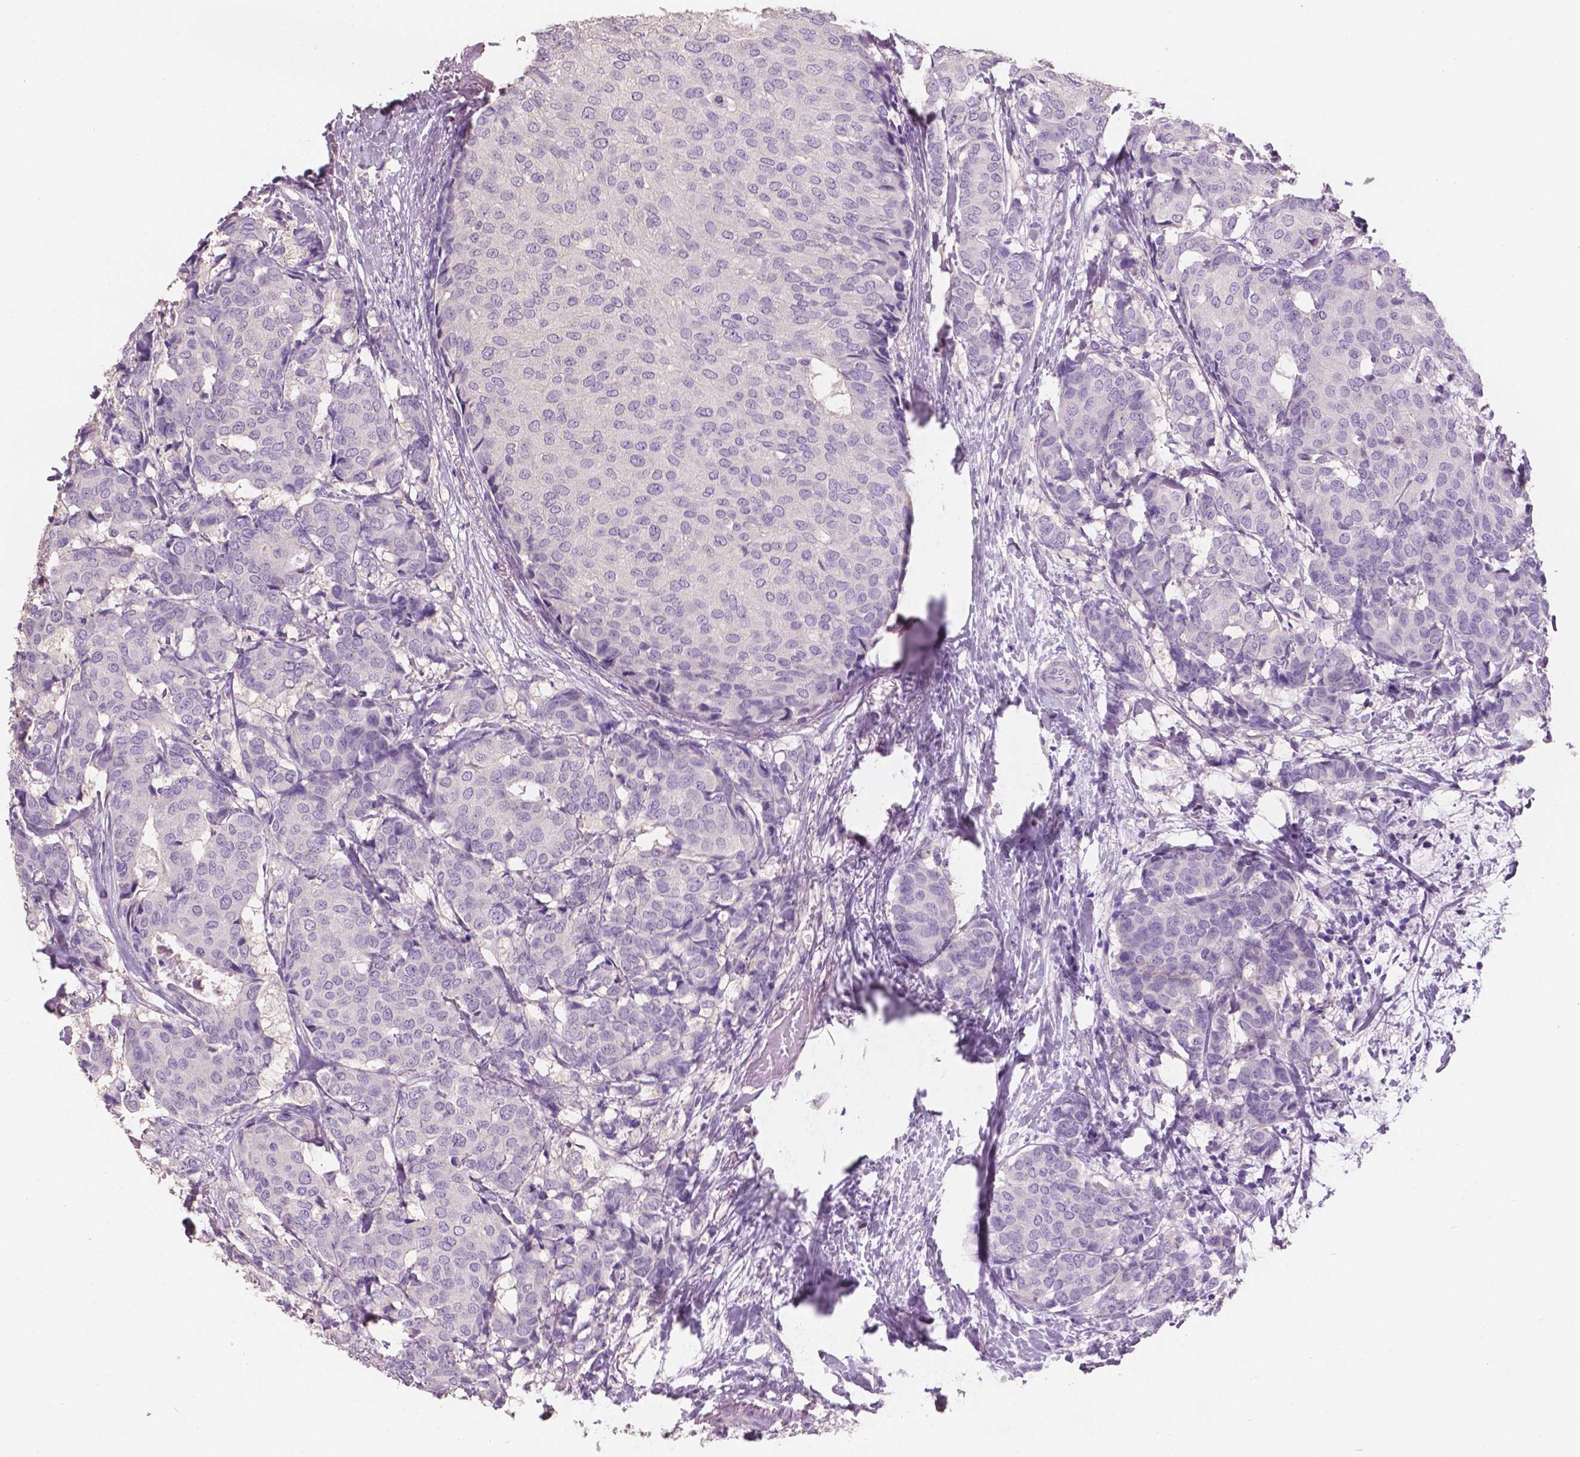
{"staining": {"intensity": "negative", "quantity": "none", "location": "none"}, "tissue": "breast cancer", "cell_type": "Tumor cells", "image_type": "cancer", "snomed": [{"axis": "morphology", "description": "Duct carcinoma"}, {"axis": "topography", "description": "Breast"}], "caption": "An IHC image of intraductal carcinoma (breast) is shown. There is no staining in tumor cells of intraductal carcinoma (breast).", "gene": "SBSN", "patient": {"sex": "female", "age": 75}}